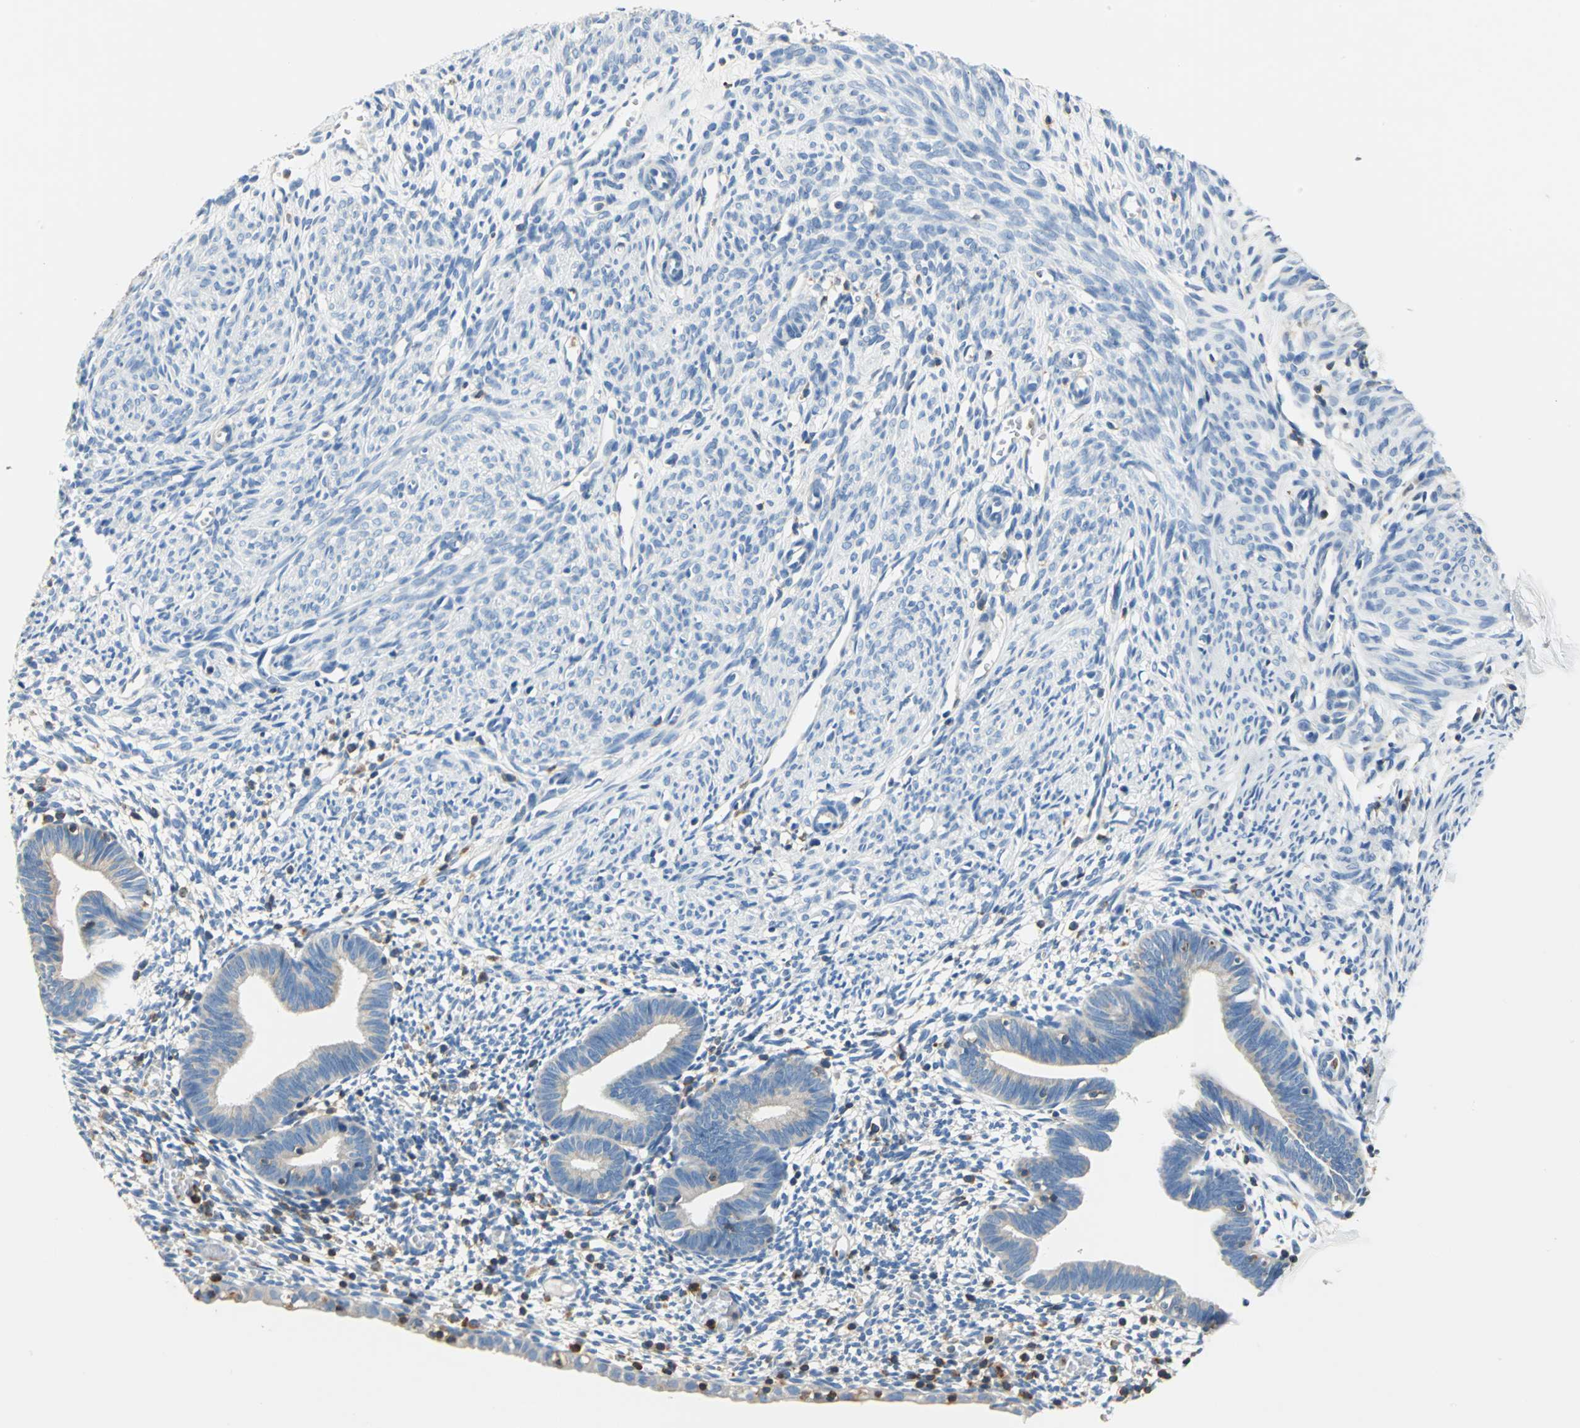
{"staining": {"intensity": "negative", "quantity": "none", "location": "none"}, "tissue": "endometrium", "cell_type": "Cells in endometrial stroma", "image_type": "normal", "snomed": [{"axis": "morphology", "description": "Normal tissue, NOS"}, {"axis": "morphology", "description": "Atrophy, NOS"}, {"axis": "topography", "description": "Uterus"}, {"axis": "topography", "description": "Endometrium"}], "caption": "DAB (3,3'-diaminobenzidine) immunohistochemical staining of unremarkable endometrium shows no significant positivity in cells in endometrial stroma.", "gene": "SEPTIN11", "patient": {"sex": "female", "age": 68}}